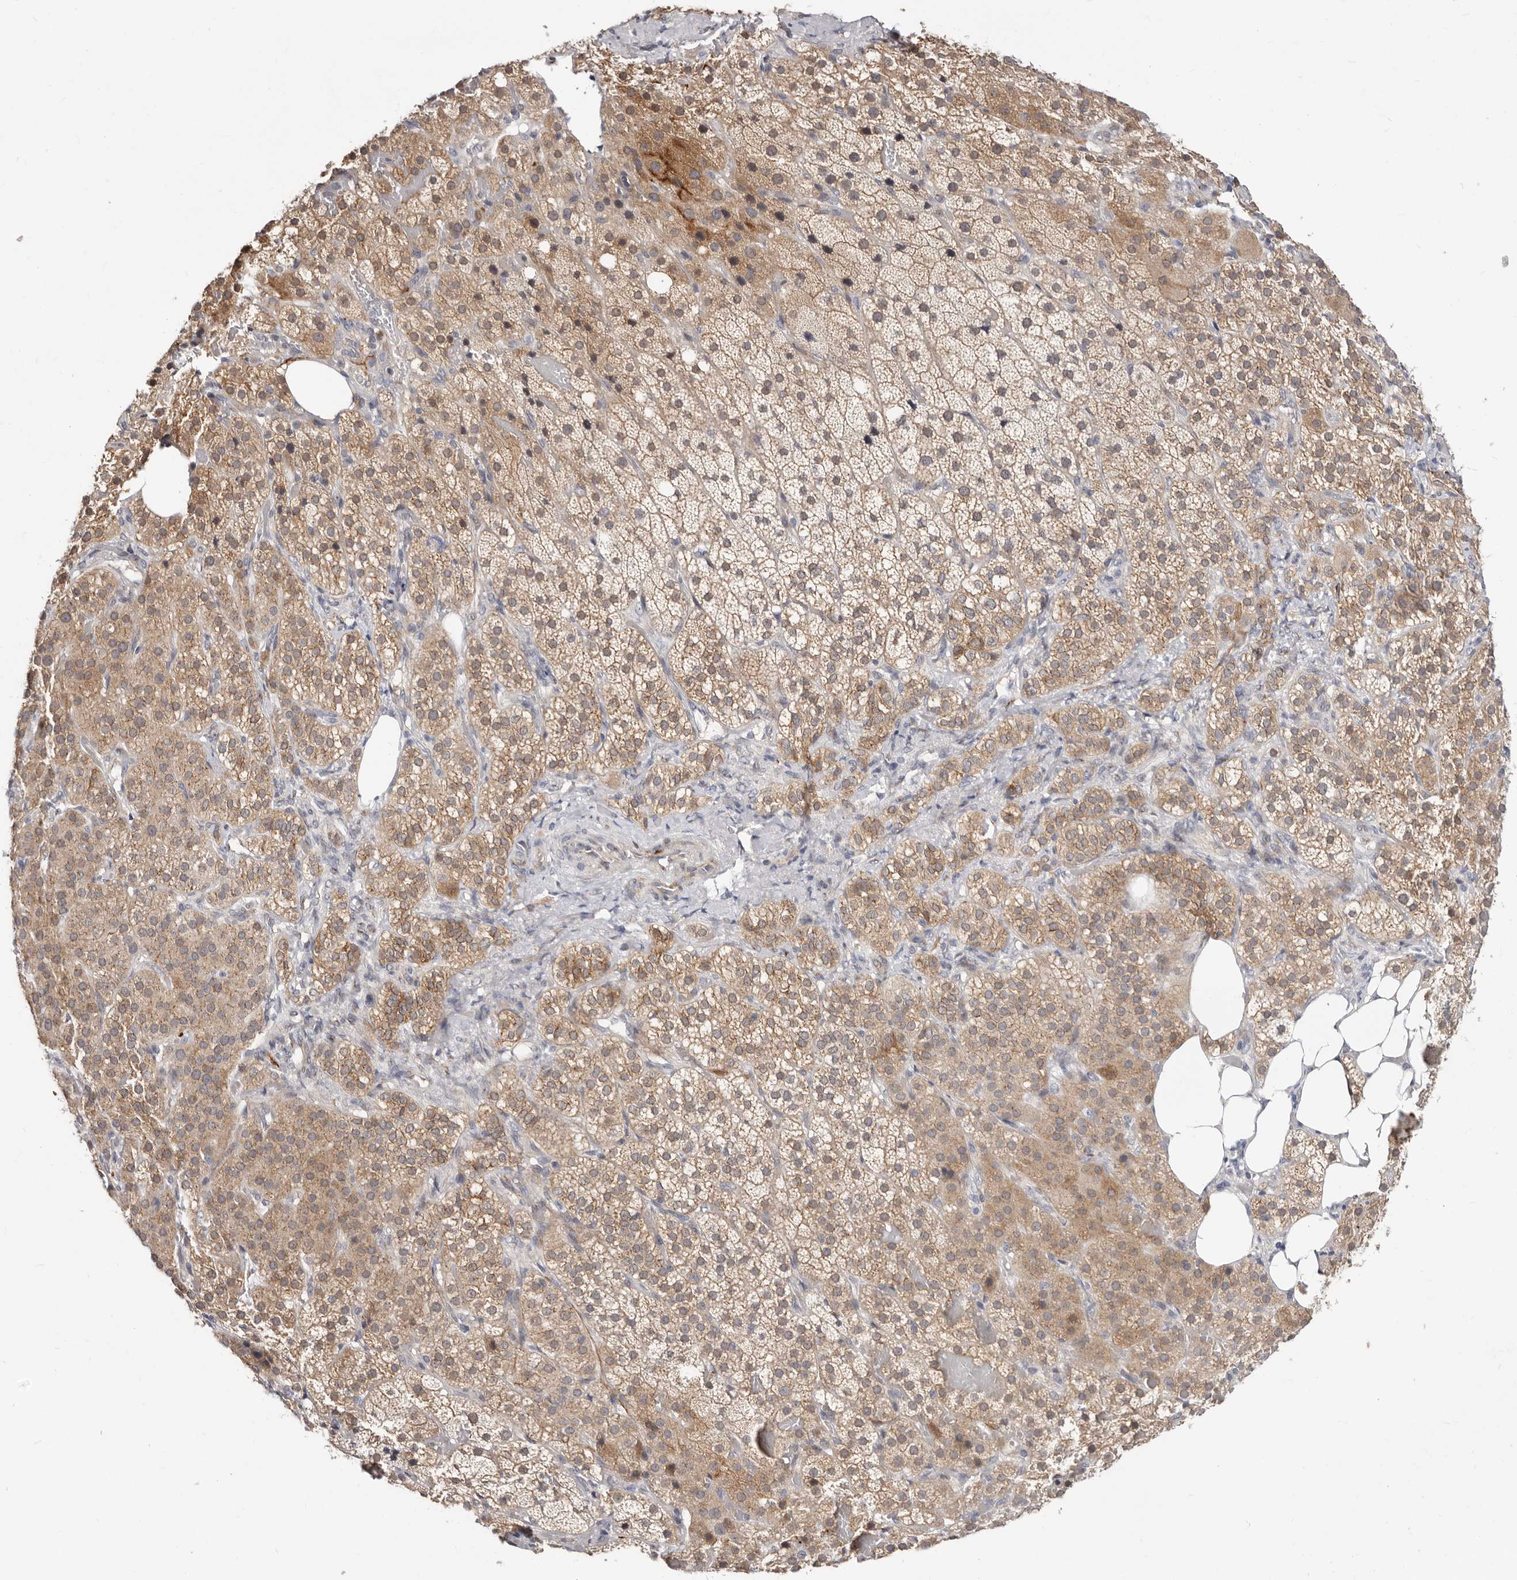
{"staining": {"intensity": "moderate", "quantity": ">75%", "location": "cytoplasmic/membranous"}, "tissue": "adrenal gland", "cell_type": "Glandular cells", "image_type": "normal", "snomed": [{"axis": "morphology", "description": "Normal tissue, NOS"}, {"axis": "topography", "description": "Adrenal gland"}], "caption": "Immunohistochemistry (IHC) (DAB (3,3'-diaminobenzidine)) staining of unremarkable adrenal gland displays moderate cytoplasmic/membranous protein staining in approximately >75% of glandular cells.", "gene": "KLHL4", "patient": {"sex": "female", "age": 59}}